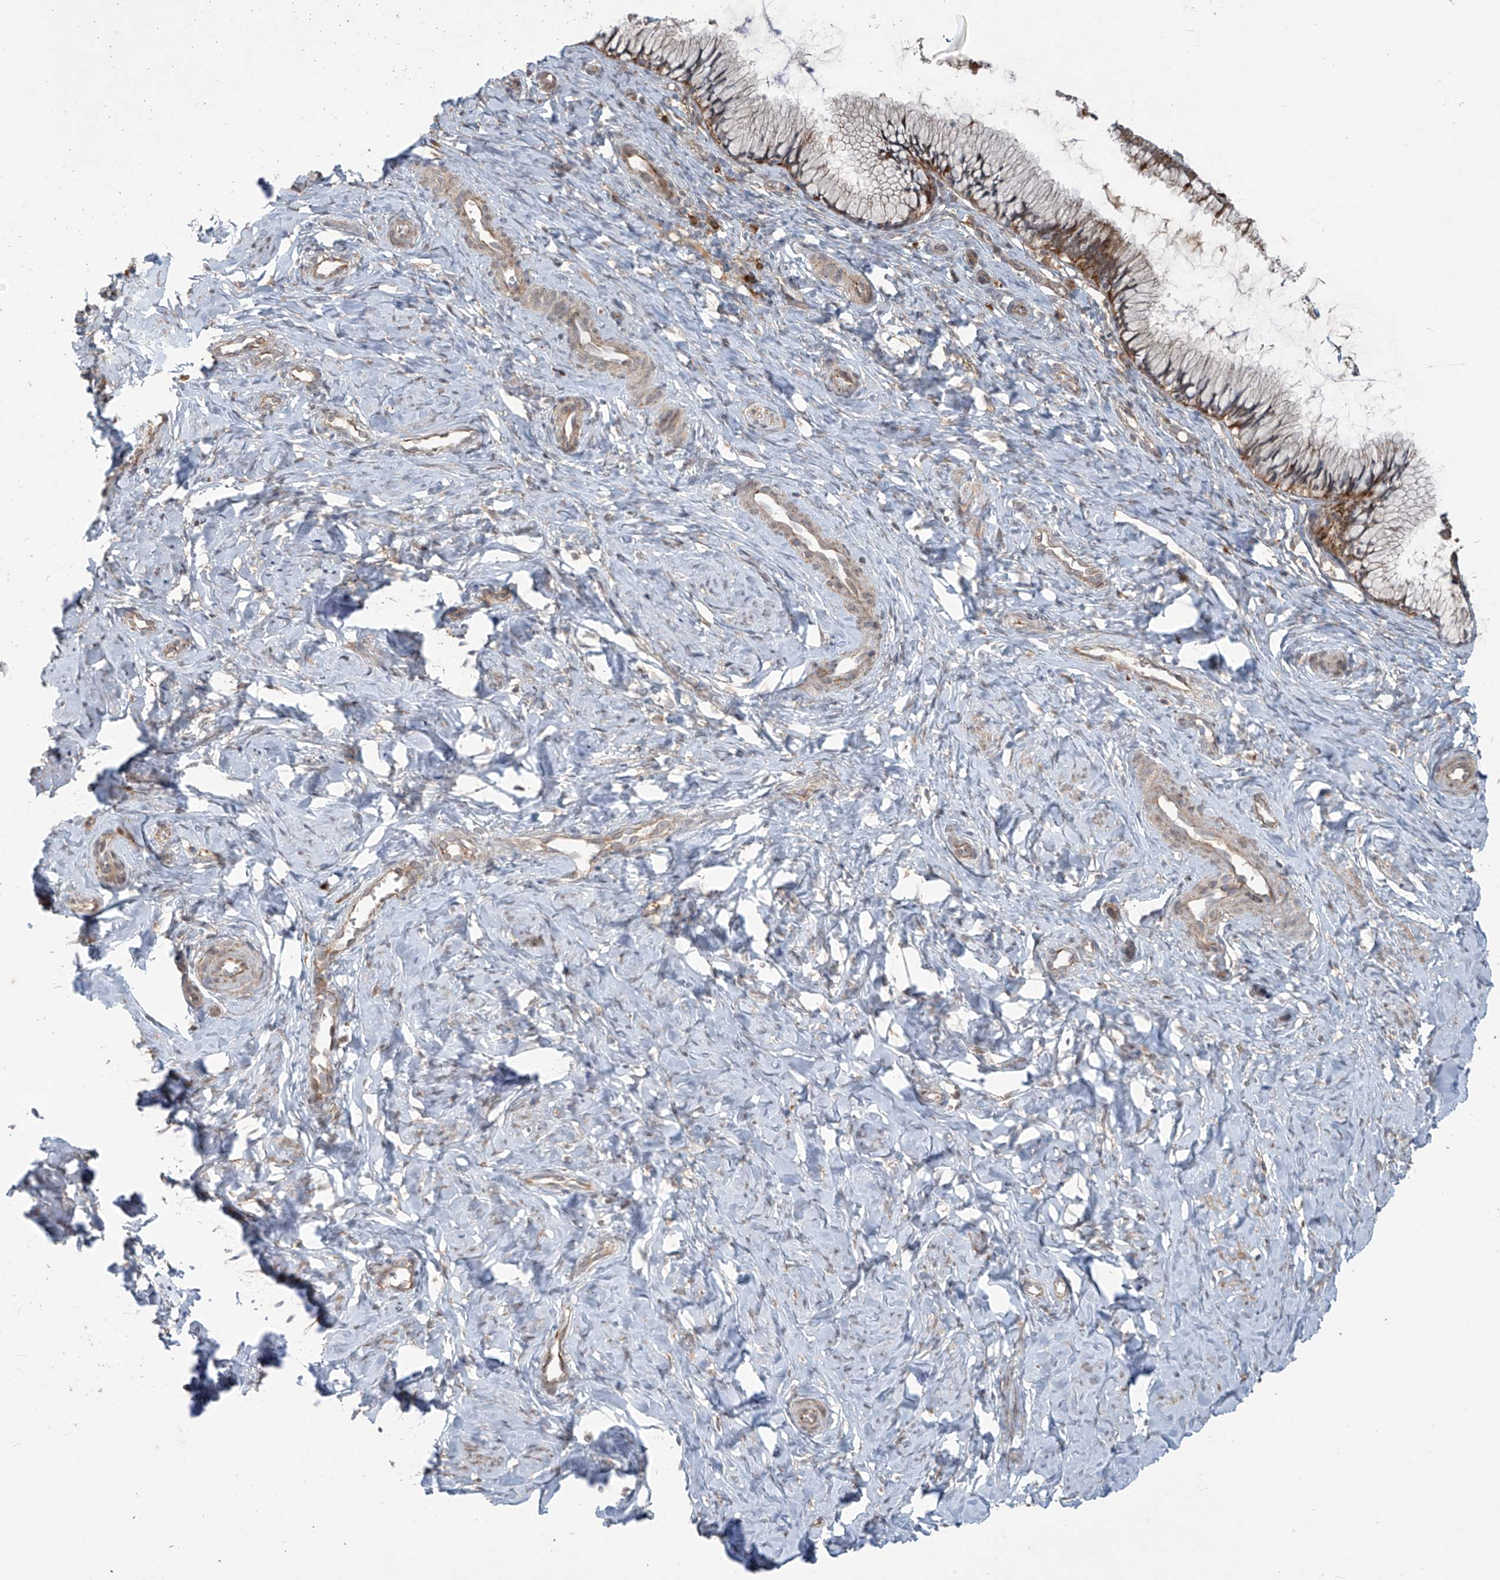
{"staining": {"intensity": "moderate", "quantity": "25%-75%", "location": "cytoplasmic/membranous"}, "tissue": "cervix", "cell_type": "Glandular cells", "image_type": "normal", "snomed": [{"axis": "morphology", "description": "Normal tissue, NOS"}, {"axis": "topography", "description": "Cervix"}], "caption": "A brown stain highlights moderate cytoplasmic/membranous expression of a protein in glandular cells of unremarkable human cervix. The staining was performed using DAB, with brown indicating positive protein expression. Nuclei are stained blue with hematoxylin.", "gene": "KATNIP", "patient": {"sex": "female", "age": 27}}